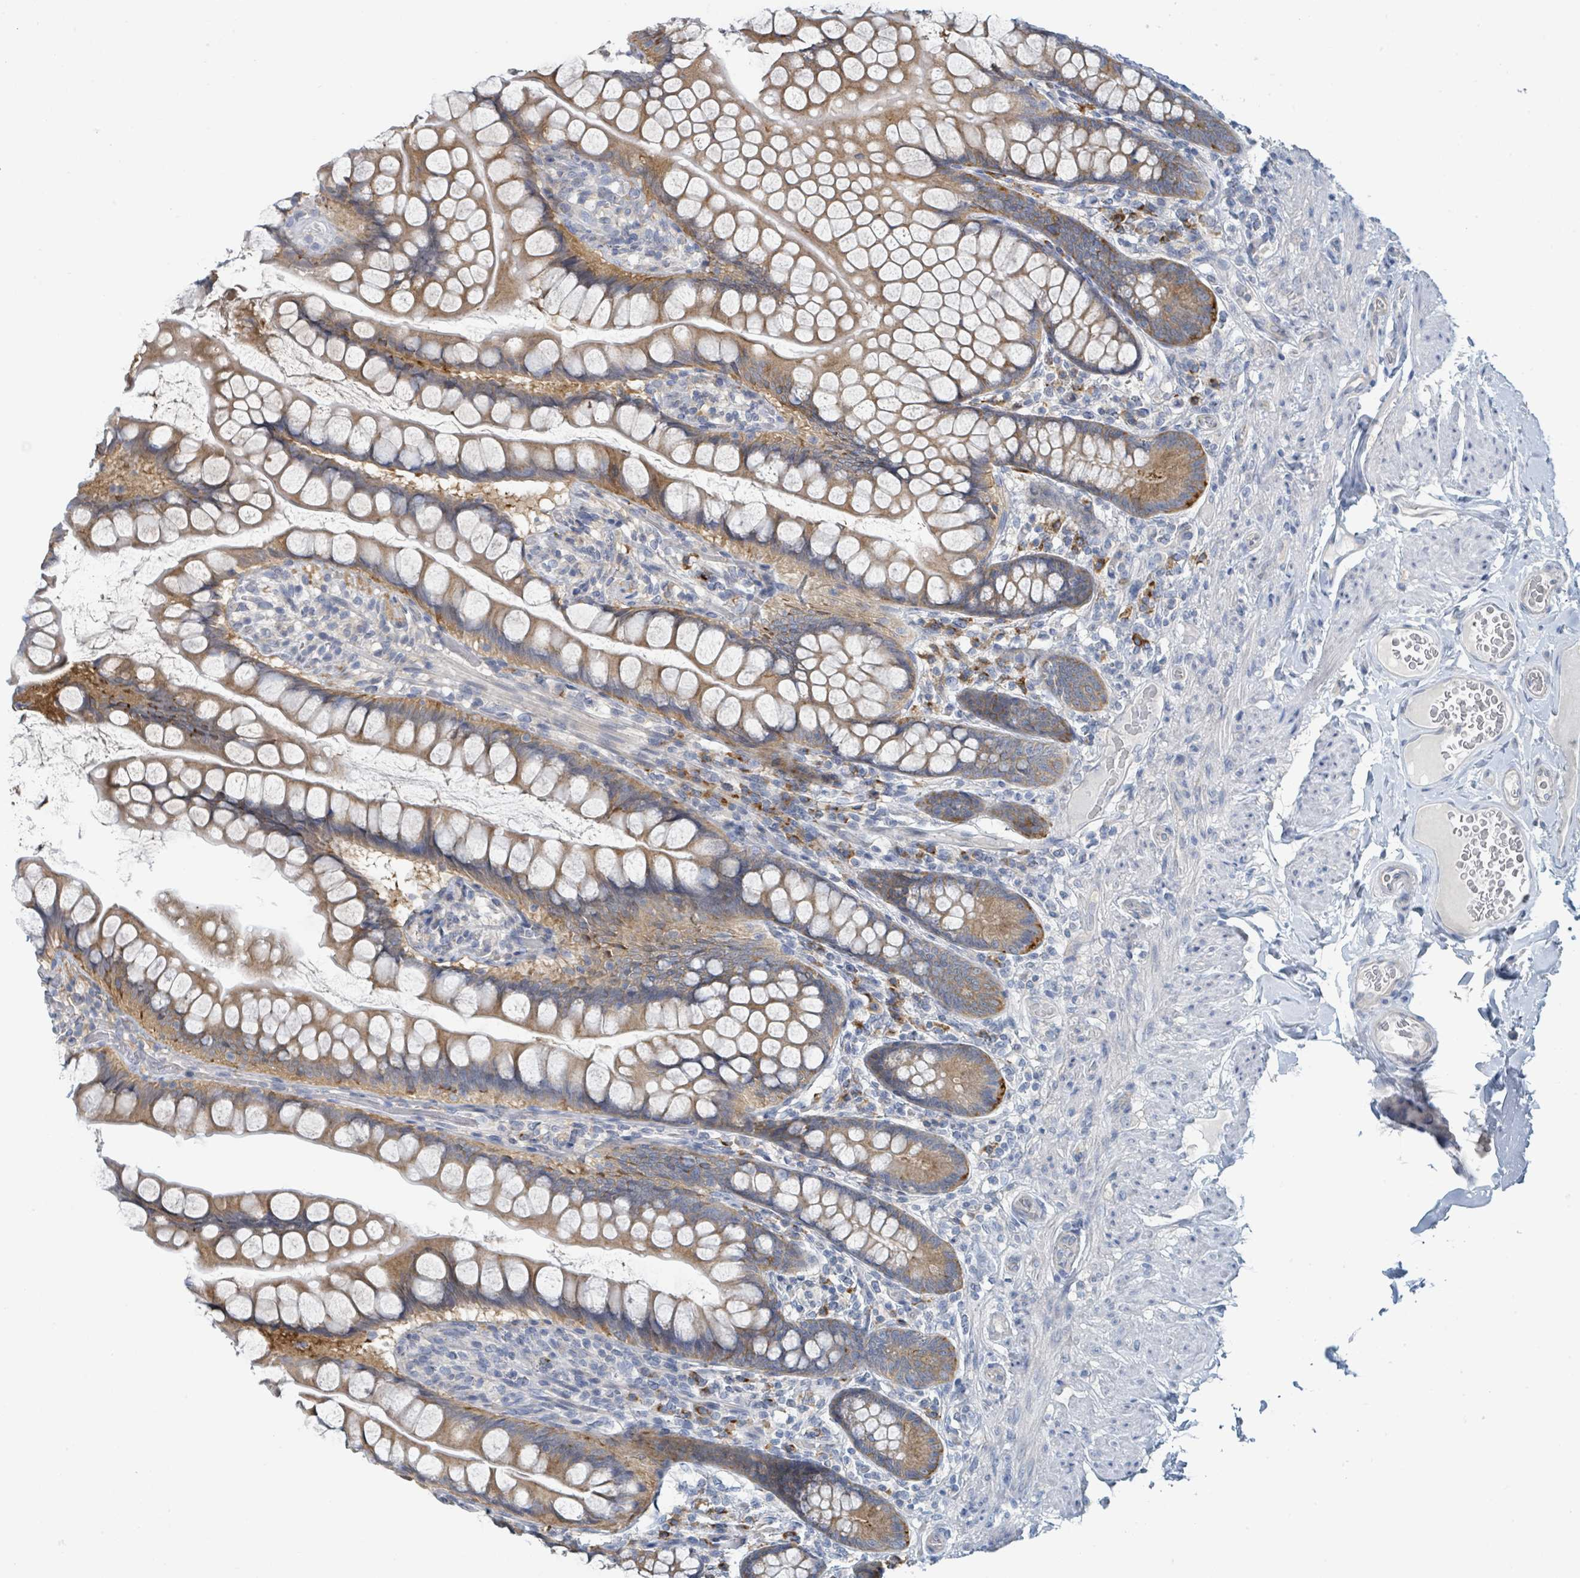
{"staining": {"intensity": "moderate", "quantity": ">75%", "location": "cytoplasmic/membranous"}, "tissue": "small intestine", "cell_type": "Glandular cells", "image_type": "normal", "snomed": [{"axis": "morphology", "description": "Normal tissue, NOS"}, {"axis": "topography", "description": "Small intestine"}], "caption": "Unremarkable small intestine was stained to show a protein in brown. There is medium levels of moderate cytoplasmic/membranous positivity in about >75% of glandular cells. Immunohistochemistry (ihc) stains the protein of interest in brown and the nuclei are stained blue.", "gene": "ANKRD55", "patient": {"sex": "male", "age": 70}}